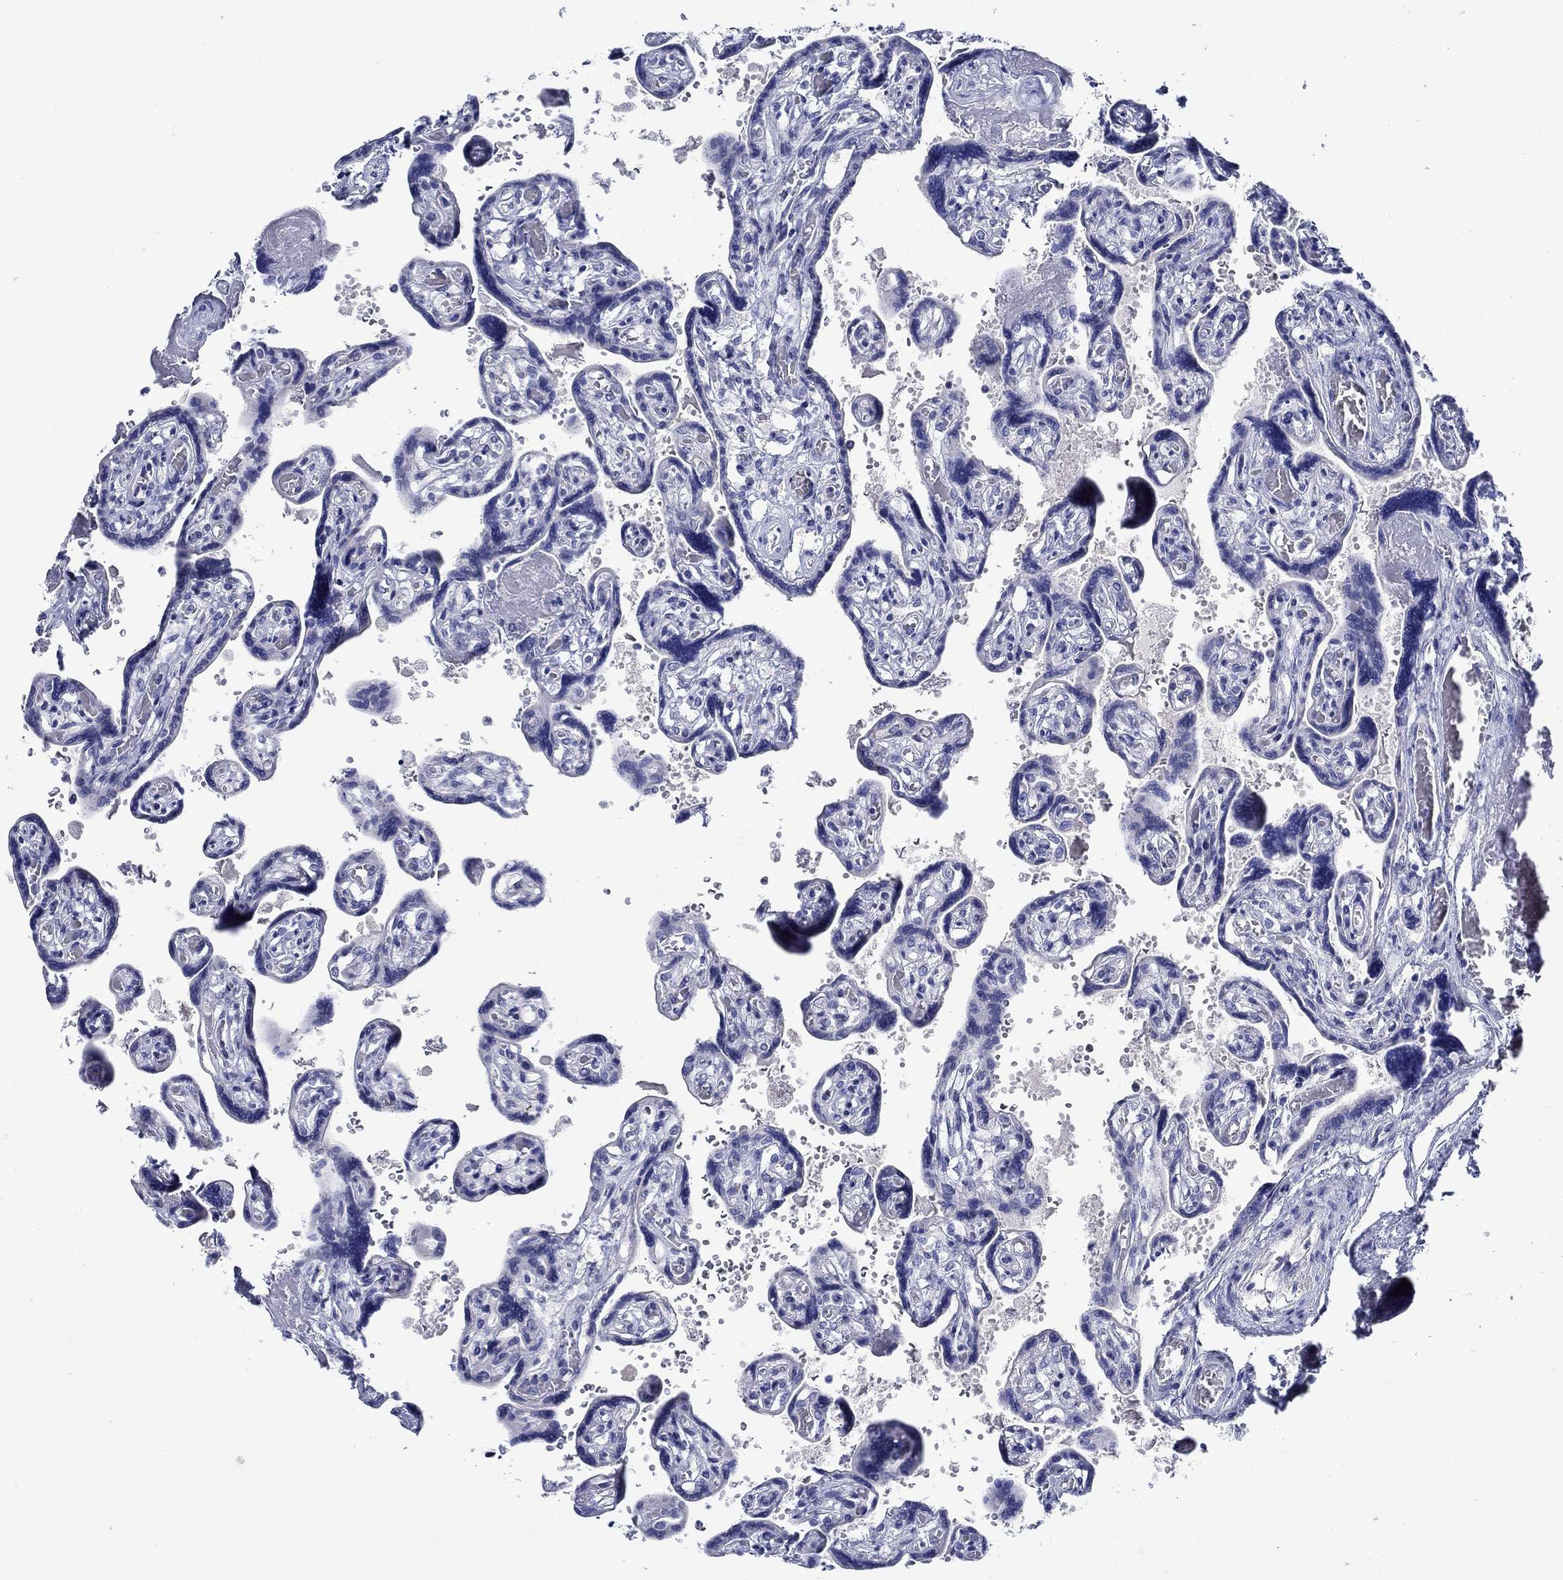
{"staining": {"intensity": "negative", "quantity": "none", "location": "none"}, "tissue": "placenta", "cell_type": "Decidual cells", "image_type": "normal", "snomed": [{"axis": "morphology", "description": "Normal tissue, NOS"}, {"axis": "topography", "description": "Placenta"}], "caption": "Decidual cells are negative for brown protein staining in benign placenta.", "gene": "MC2R", "patient": {"sex": "female", "age": 32}}